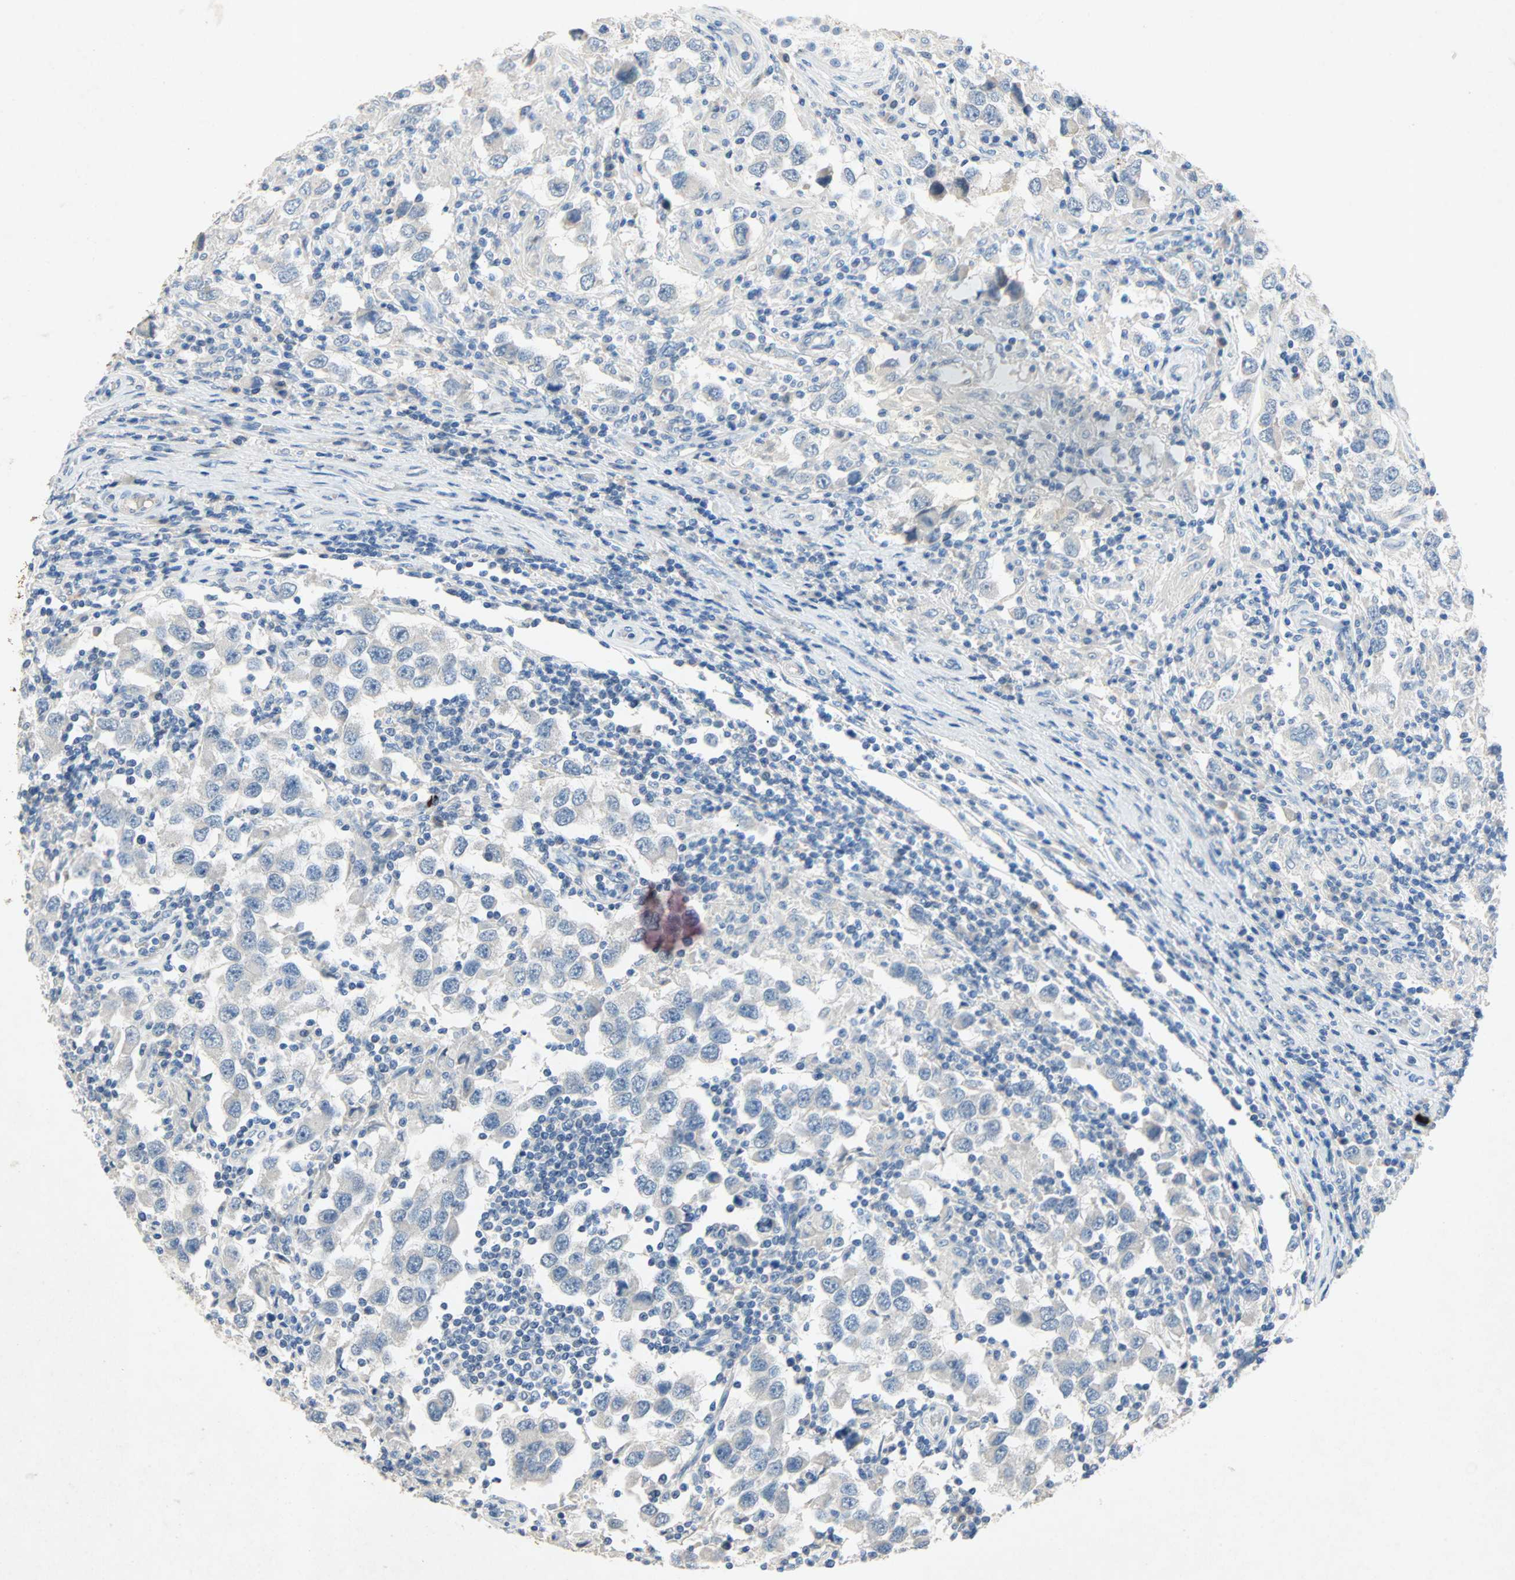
{"staining": {"intensity": "negative", "quantity": "none", "location": "none"}, "tissue": "testis cancer", "cell_type": "Tumor cells", "image_type": "cancer", "snomed": [{"axis": "morphology", "description": "Carcinoma, Embryonal, NOS"}, {"axis": "topography", "description": "Testis"}], "caption": "IHC of human testis cancer displays no staining in tumor cells.", "gene": "PCDHB2", "patient": {"sex": "male", "age": 21}}